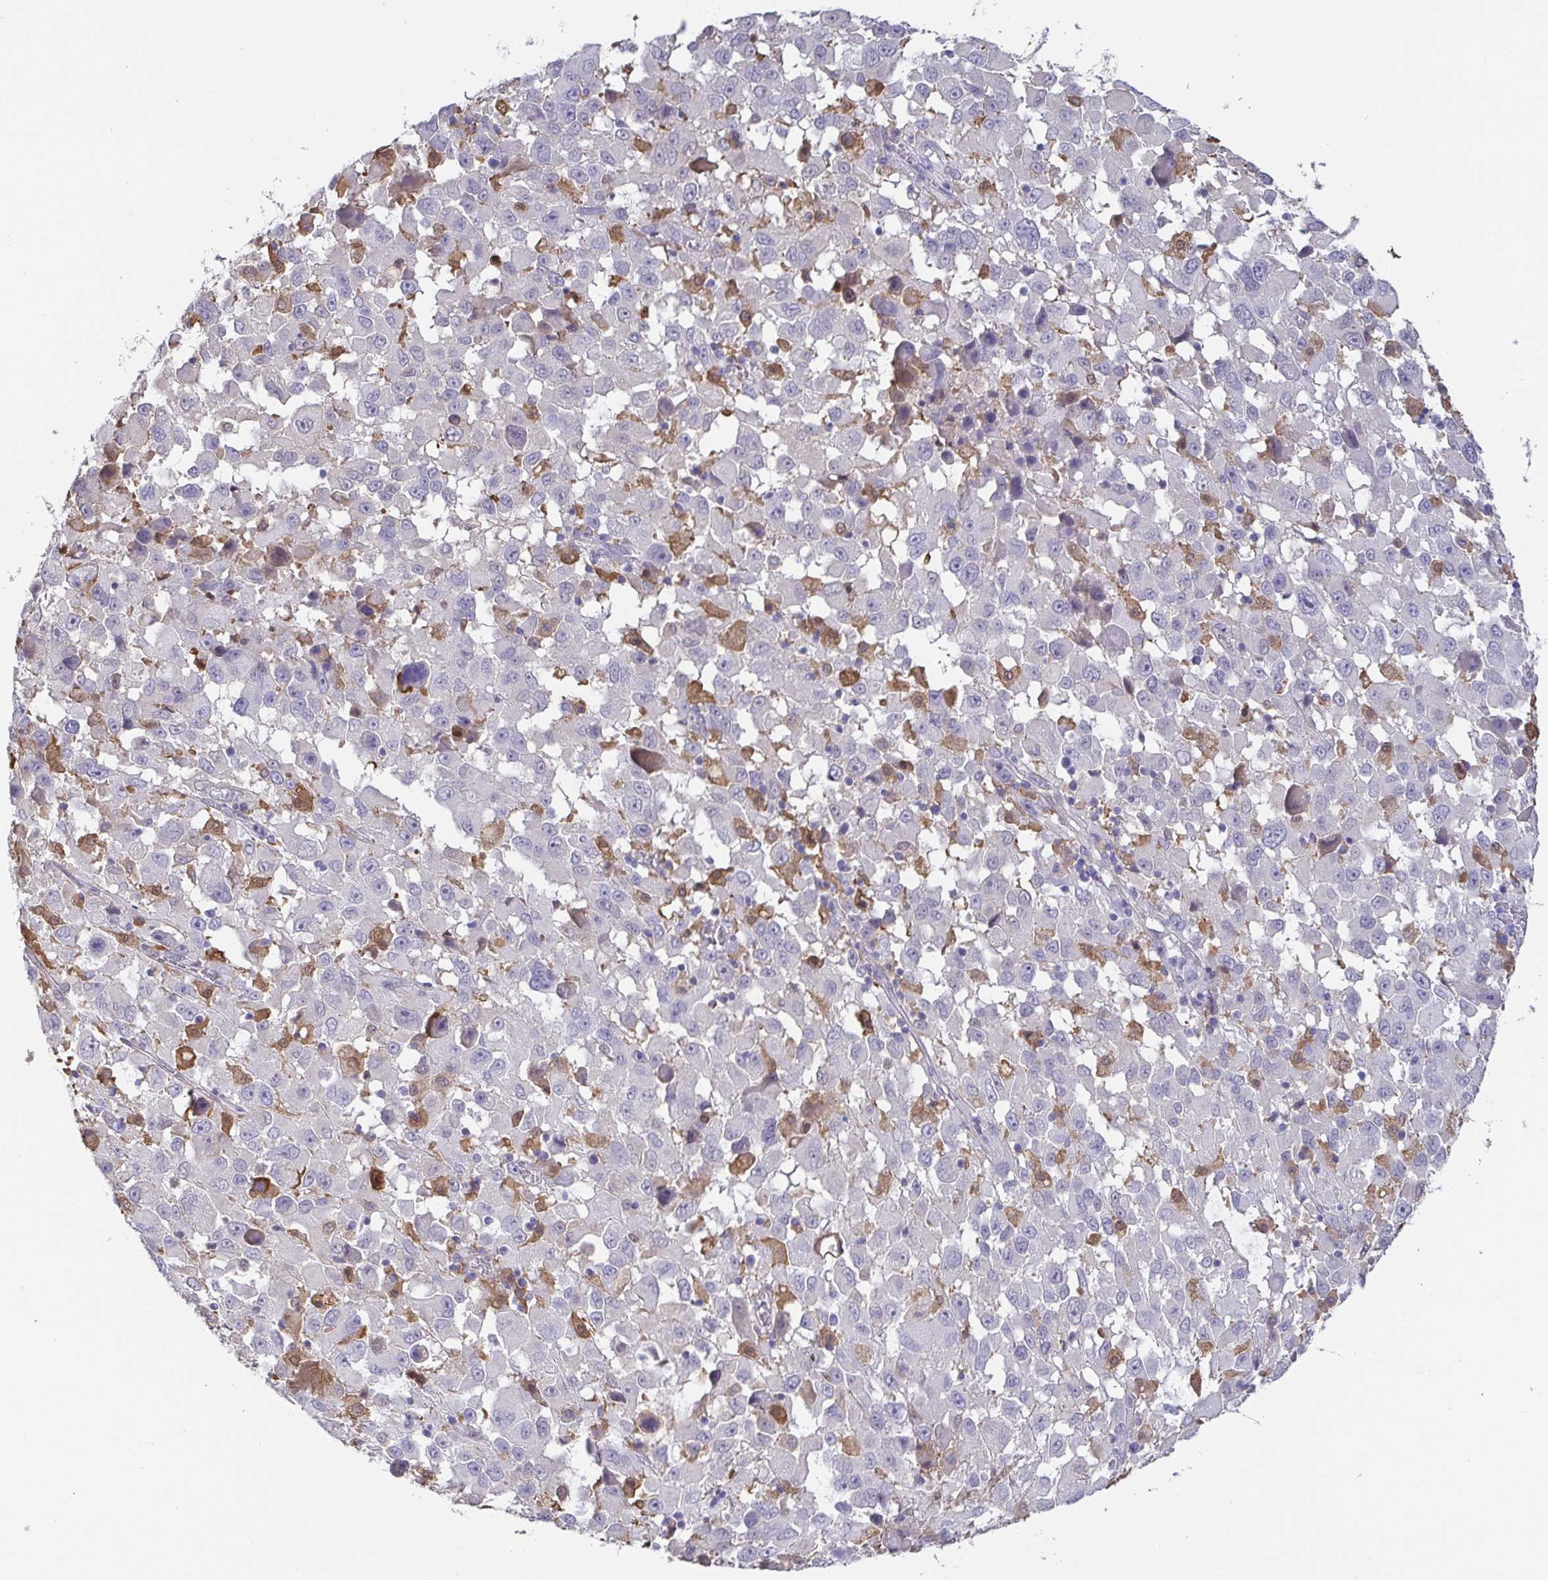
{"staining": {"intensity": "negative", "quantity": "none", "location": "none"}, "tissue": "melanoma", "cell_type": "Tumor cells", "image_type": "cancer", "snomed": [{"axis": "morphology", "description": "Malignant melanoma, Metastatic site"}, {"axis": "topography", "description": "Soft tissue"}], "caption": "The histopathology image displays no staining of tumor cells in melanoma.", "gene": "IDH1", "patient": {"sex": "male", "age": 50}}